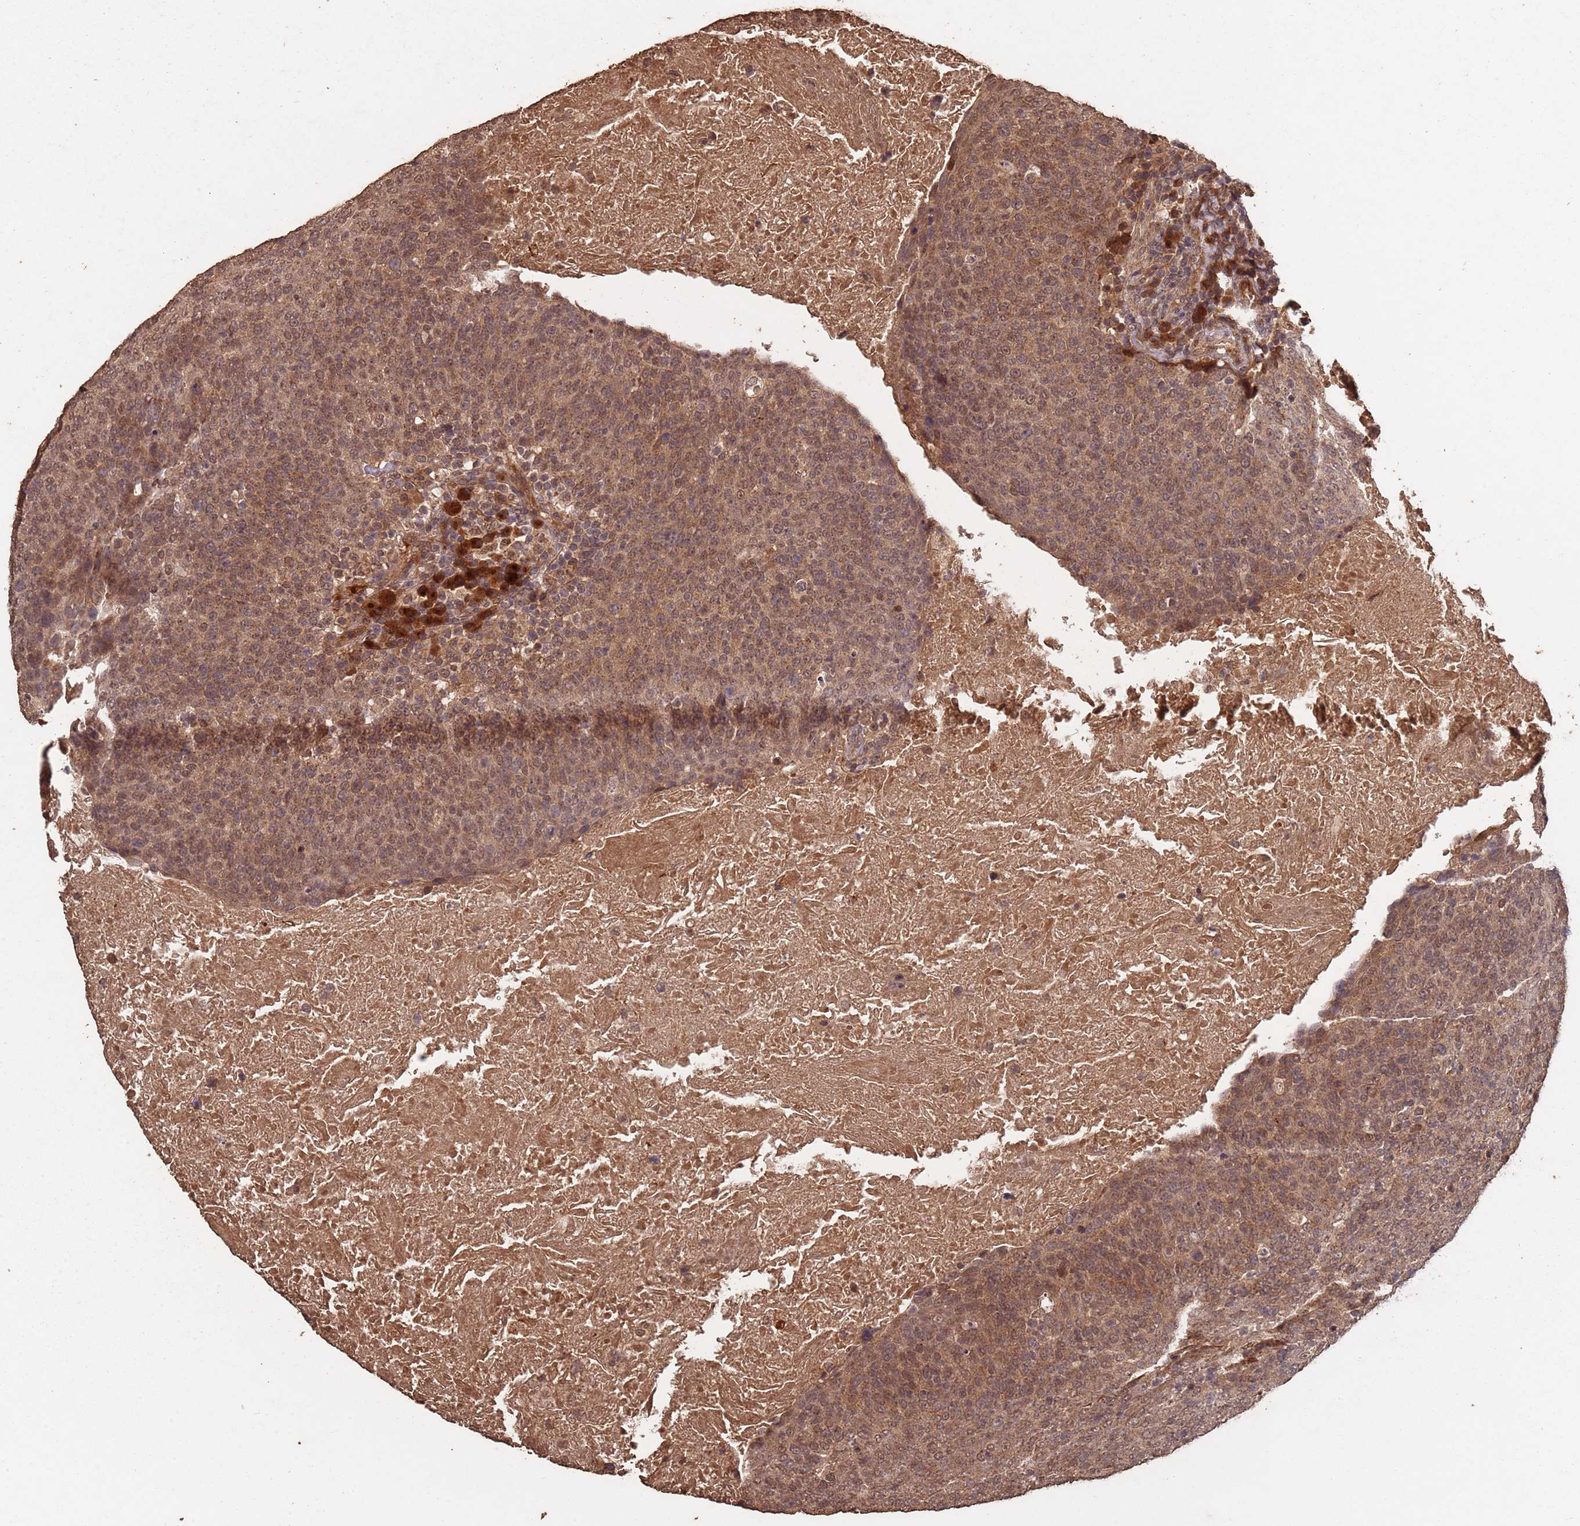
{"staining": {"intensity": "moderate", "quantity": ">75%", "location": "cytoplasmic/membranous,nuclear"}, "tissue": "head and neck cancer", "cell_type": "Tumor cells", "image_type": "cancer", "snomed": [{"axis": "morphology", "description": "Squamous cell carcinoma, NOS"}, {"axis": "morphology", "description": "Squamous cell carcinoma, metastatic, NOS"}, {"axis": "topography", "description": "Lymph node"}, {"axis": "topography", "description": "Head-Neck"}], "caption": "Head and neck cancer (squamous cell carcinoma) tissue reveals moderate cytoplasmic/membranous and nuclear positivity in approximately >75% of tumor cells", "gene": "FRAT1", "patient": {"sex": "male", "age": 62}}